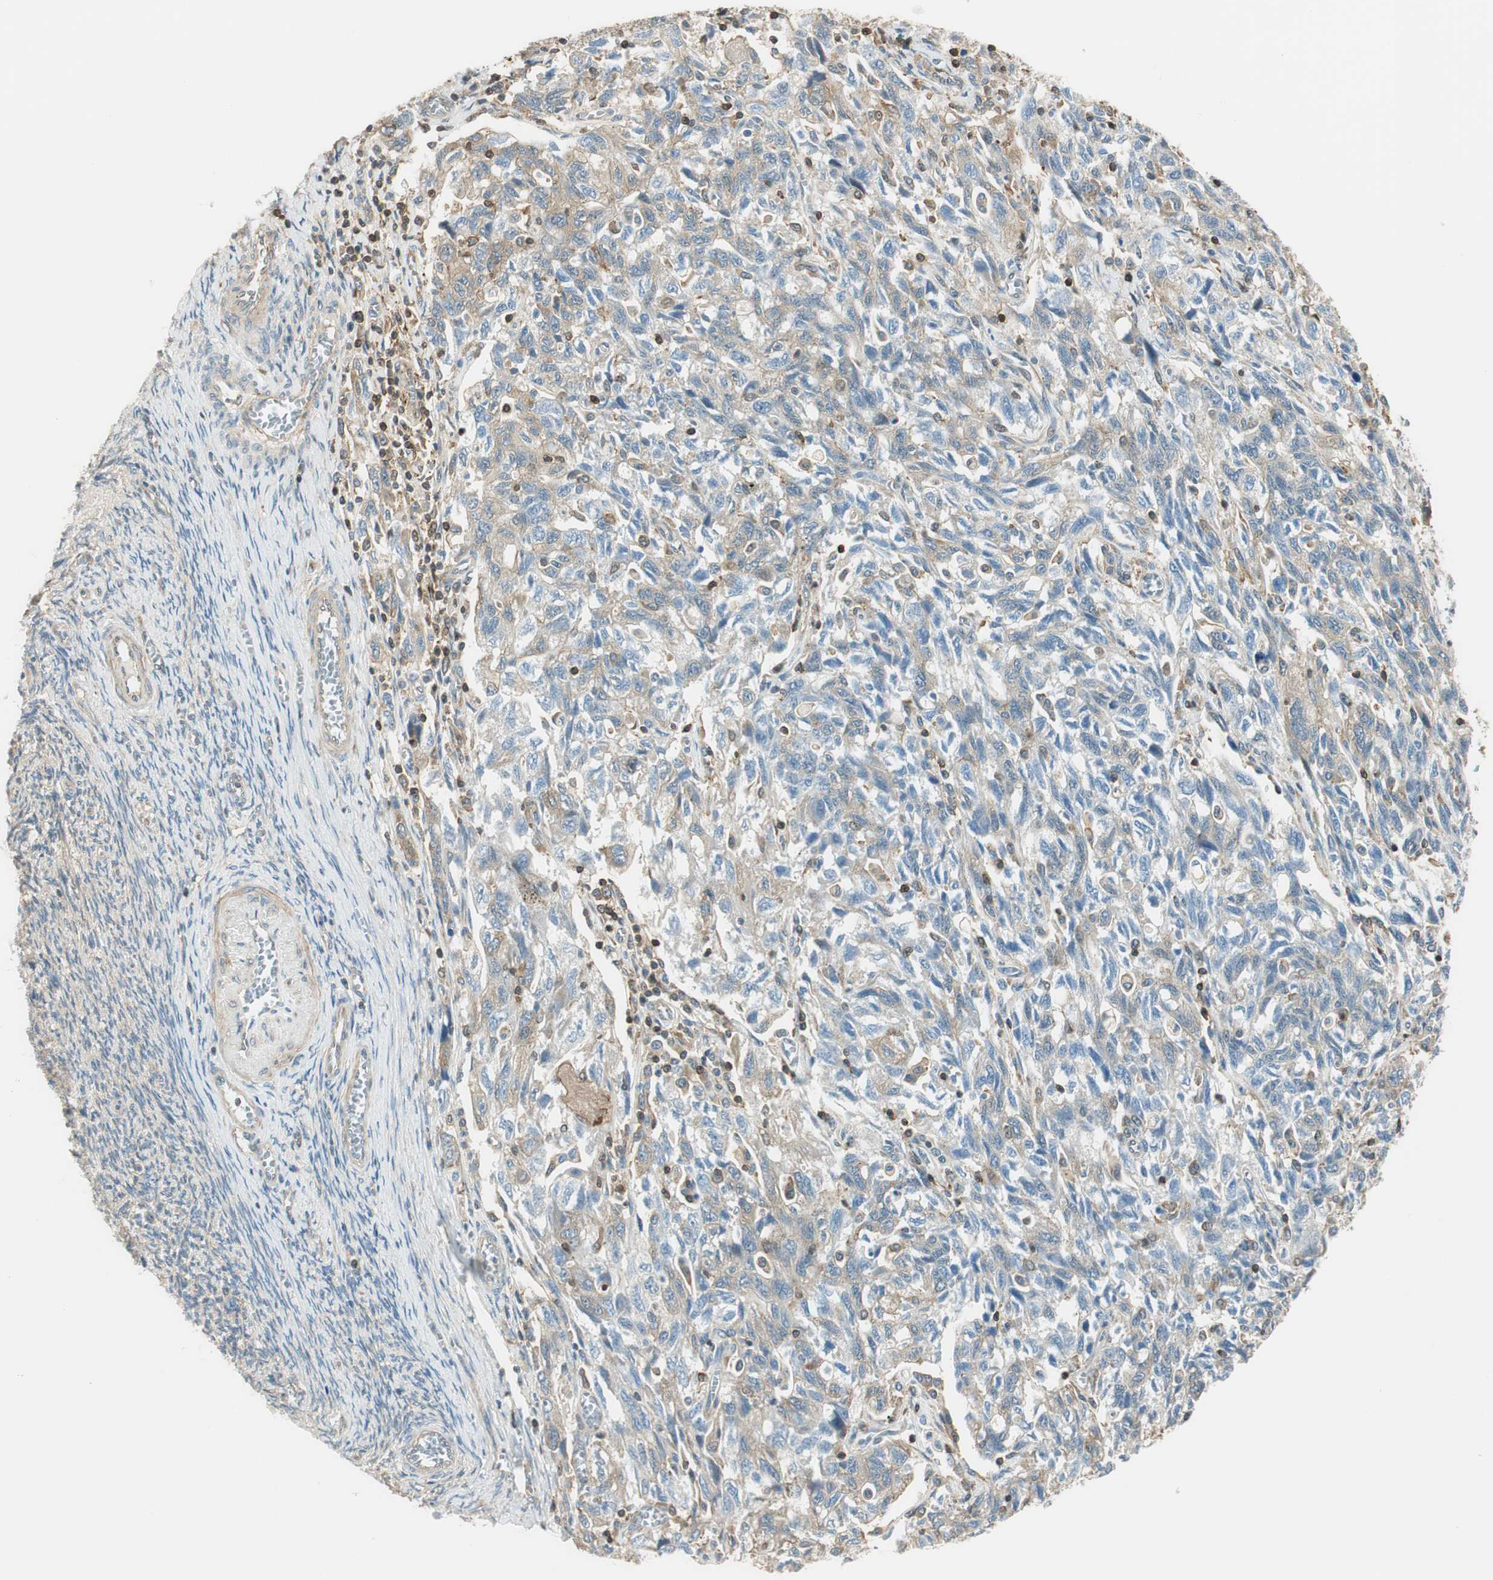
{"staining": {"intensity": "weak", "quantity": ">75%", "location": "cytoplasmic/membranous"}, "tissue": "ovarian cancer", "cell_type": "Tumor cells", "image_type": "cancer", "snomed": [{"axis": "morphology", "description": "Carcinoma, NOS"}, {"axis": "morphology", "description": "Cystadenocarcinoma, serous, NOS"}, {"axis": "topography", "description": "Ovary"}], "caption": "Human ovarian cancer (carcinoma) stained for a protein (brown) displays weak cytoplasmic/membranous positive positivity in about >75% of tumor cells.", "gene": "PI4K2B", "patient": {"sex": "female", "age": 69}}